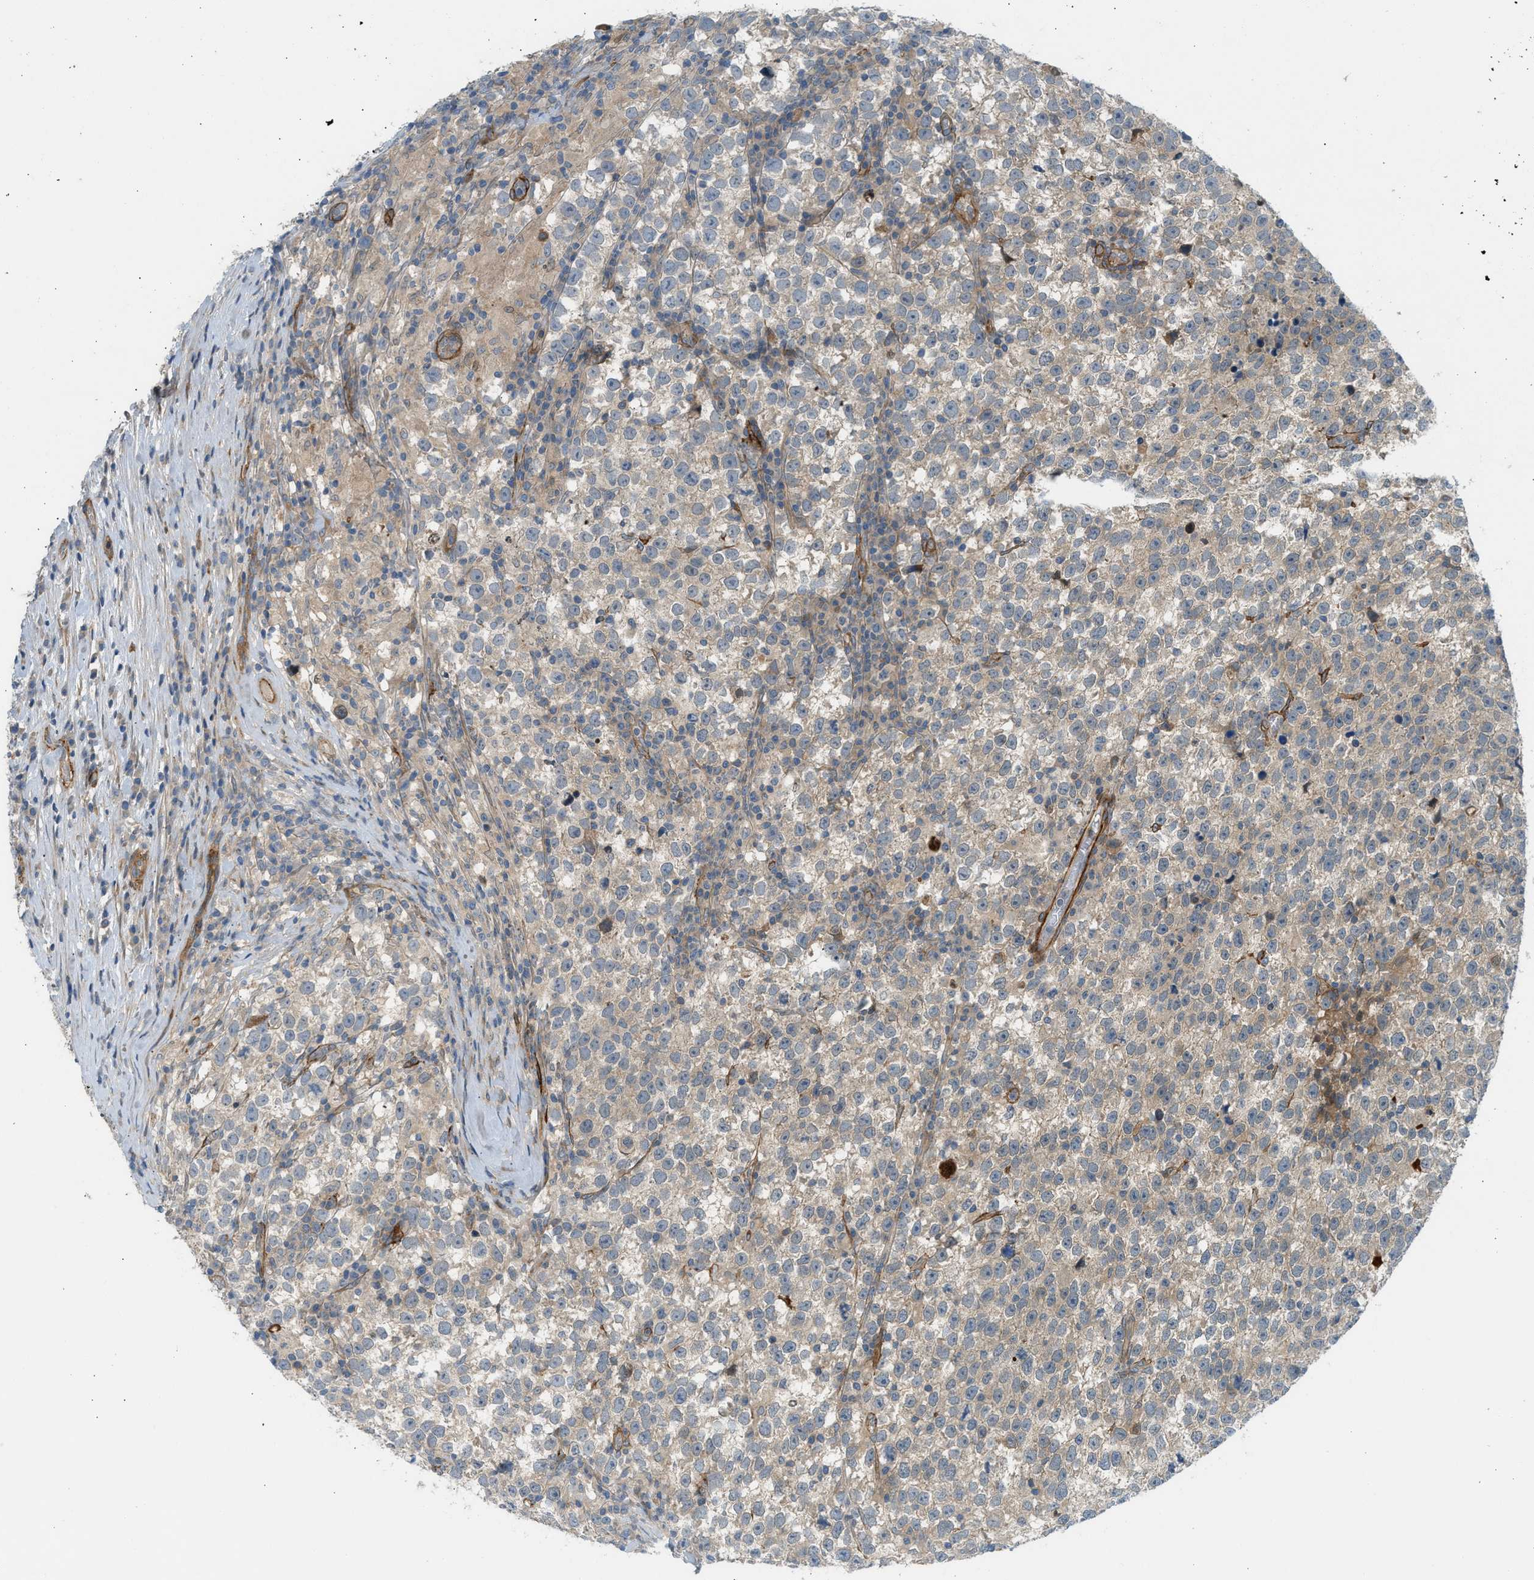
{"staining": {"intensity": "weak", "quantity": ">75%", "location": "cytoplasmic/membranous"}, "tissue": "testis cancer", "cell_type": "Tumor cells", "image_type": "cancer", "snomed": [{"axis": "morphology", "description": "Normal tissue, NOS"}, {"axis": "morphology", "description": "Seminoma, NOS"}, {"axis": "topography", "description": "Testis"}], "caption": "Testis cancer (seminoma) was stained to show a protein in brown. There is low levels of weak cytoplasmic/membranous staining in about >75% of tumor cells.", "gene": "EDNRA", "patient": {"sex": "male", "age": 43}}